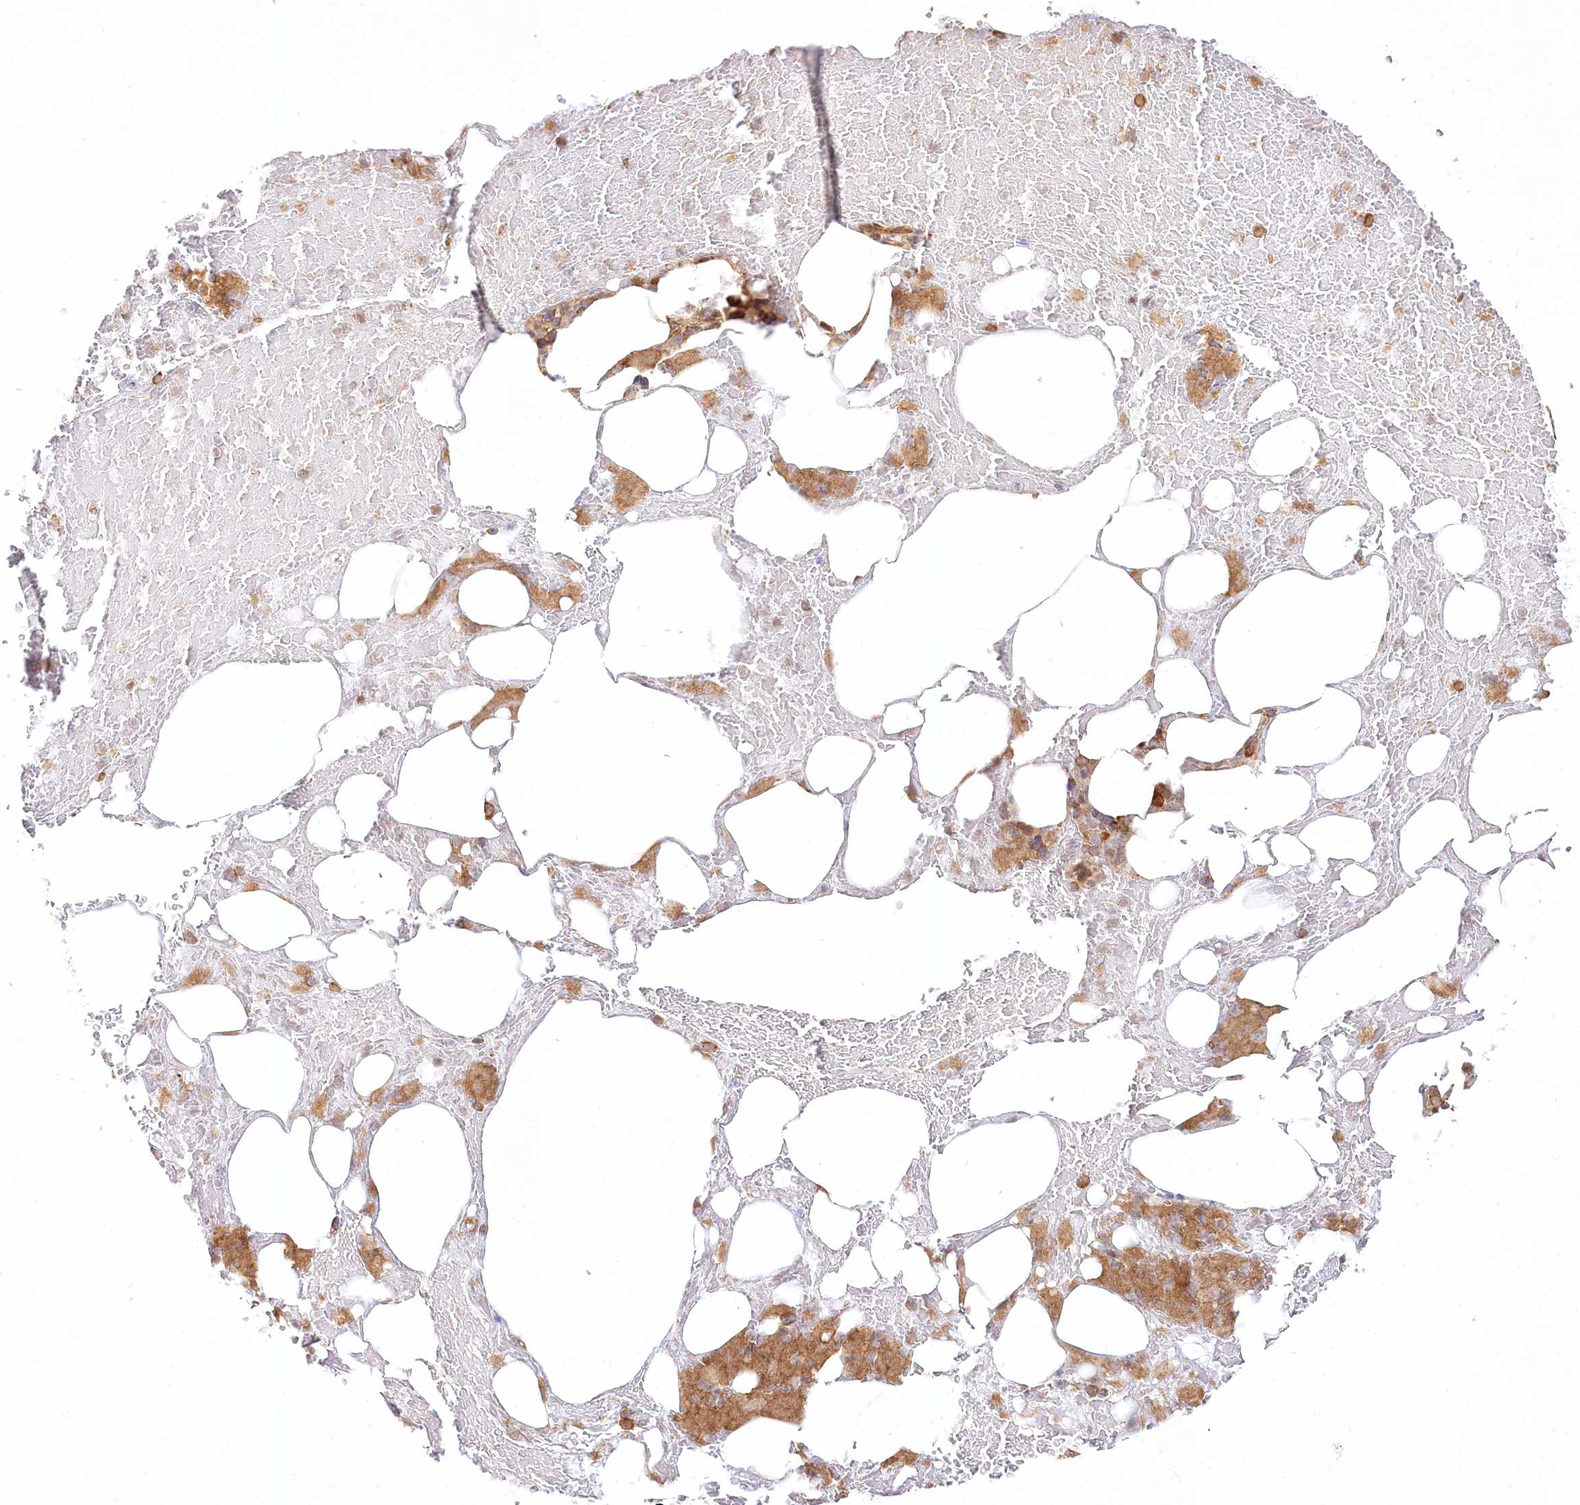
{"staining": {"intensity": "moderate", "quantity": ">75%", "location": "cytoplasmic/membranous"}, "tissue": "bone marrow", "cell_type": "Hematopoietic cells", "image_type": "normal", "snomed": [{"axis": "morphology", "description": "Normal tissue, NOS"}, {"axis": "topography", "description": "Bone marrow"}], "caption": "Benign bone marrow was stained to show a protein in brown. There is medium levels of moderate cytoplasmic/membranous expression in about >75% of hematopoietic cells. (DAB (3,3'-diaminobenzidine) IHC with brightfield microscopy, high magnification).", "gene": "INPP4B", "patient": {"sex": "male", "age": 60}}